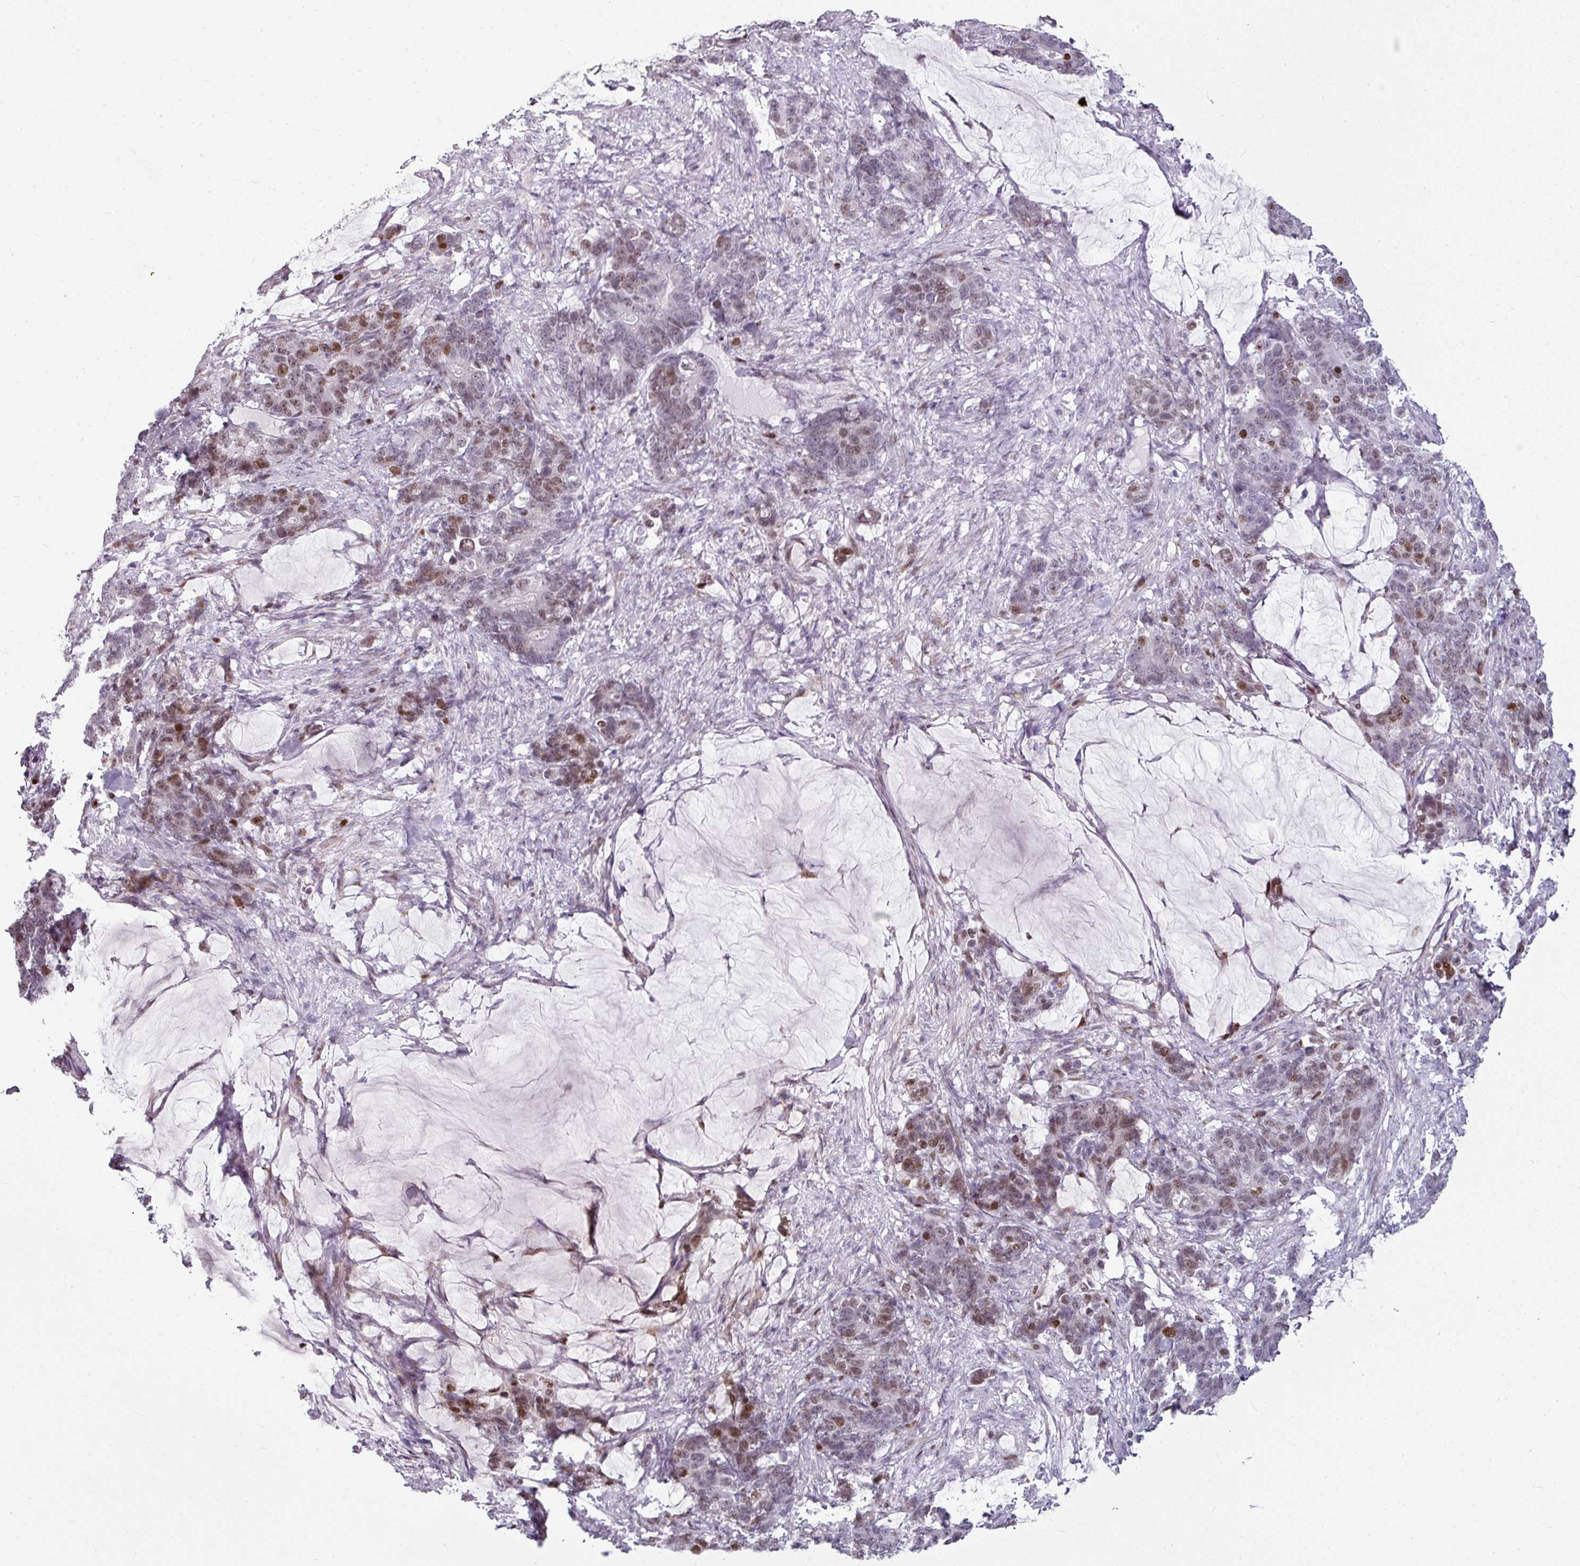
{"staining": {"intensity": "moderate", "quantity": "25%-75%", "location": "nuclear"}, "tissue": "stomach cancer", "cell_type": "Tumor cells", "image_type": "cancer", "snomed": [{"axis": "morphology", "description": "Normal tissue, NOS"}, {"axis": "morphology", "description": "Adenocarcinoma, NOS"}, {"axis": "topography", "description": "Stomach"}], "caption": "Immunohistochemistry (IHC) of human adenocarcinoma (stomach) displays medium levels of moderate nuclear expression in about 25%-75% of tumor cells.", "gene": "SYT8", "patient": {"sex": "female", "age": 64}}